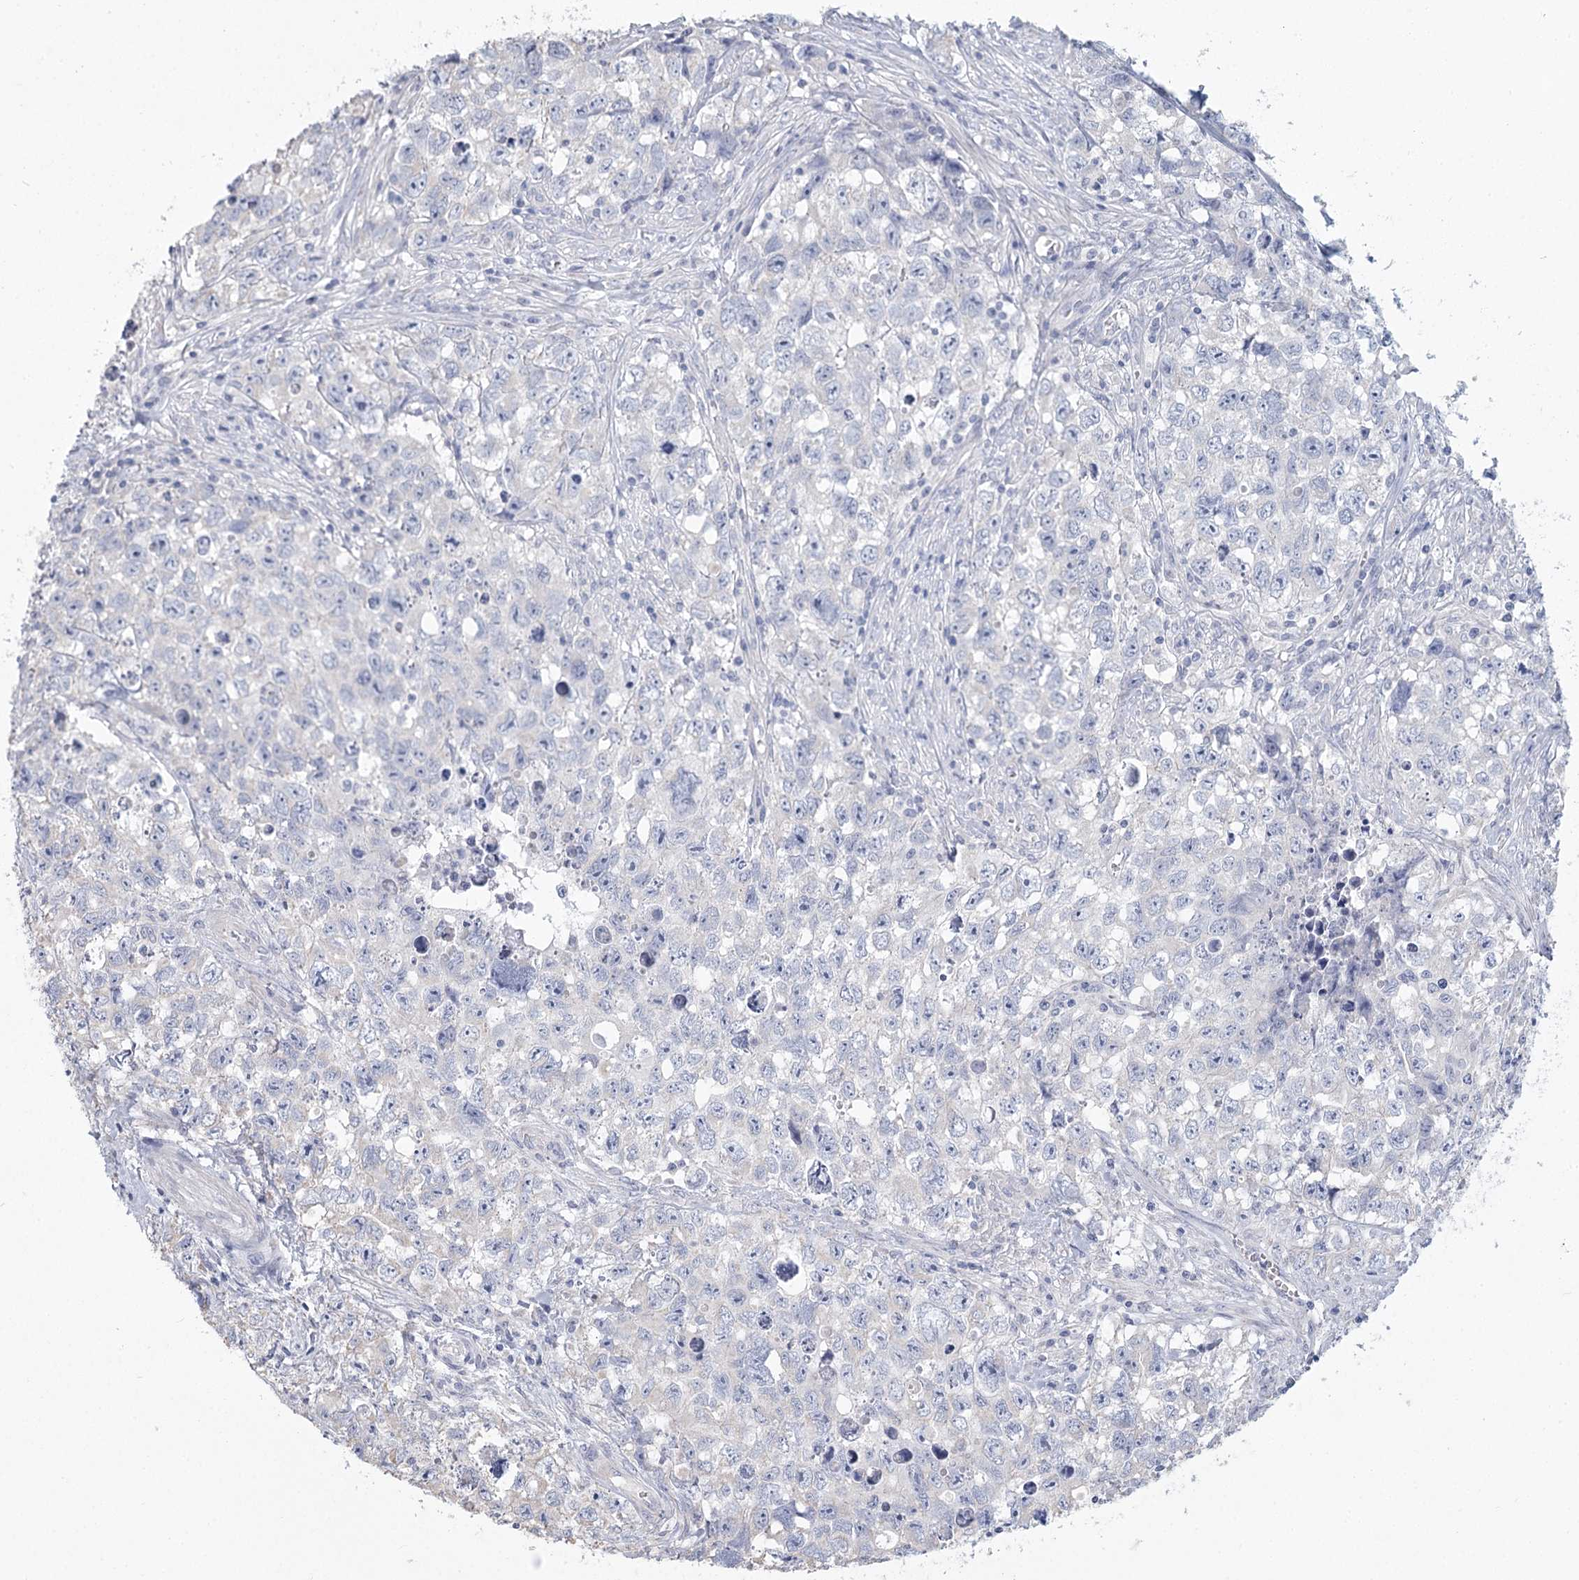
{"staining": {"intensity": "negative", "quantity": "none", "location": "none"}, "tissue": "testis cancer", "cell_type": "Tumor cells", "image_type": "cancer", "snomed": [{"axis": "morphology", "description": "Seminoma, NOS"}, {"axis": "morphology", "description": "Carcinoma, Embryonal, NOS"}, {"axis": "topography", "description": "Testis"}], "caption": "Immunohistochemistry (IHC) of human testis embryonal carcinoma reveals no positivity in tumor cells.", "gene": "CNTLN", "patient": {"sex": "male", "age": 43}}